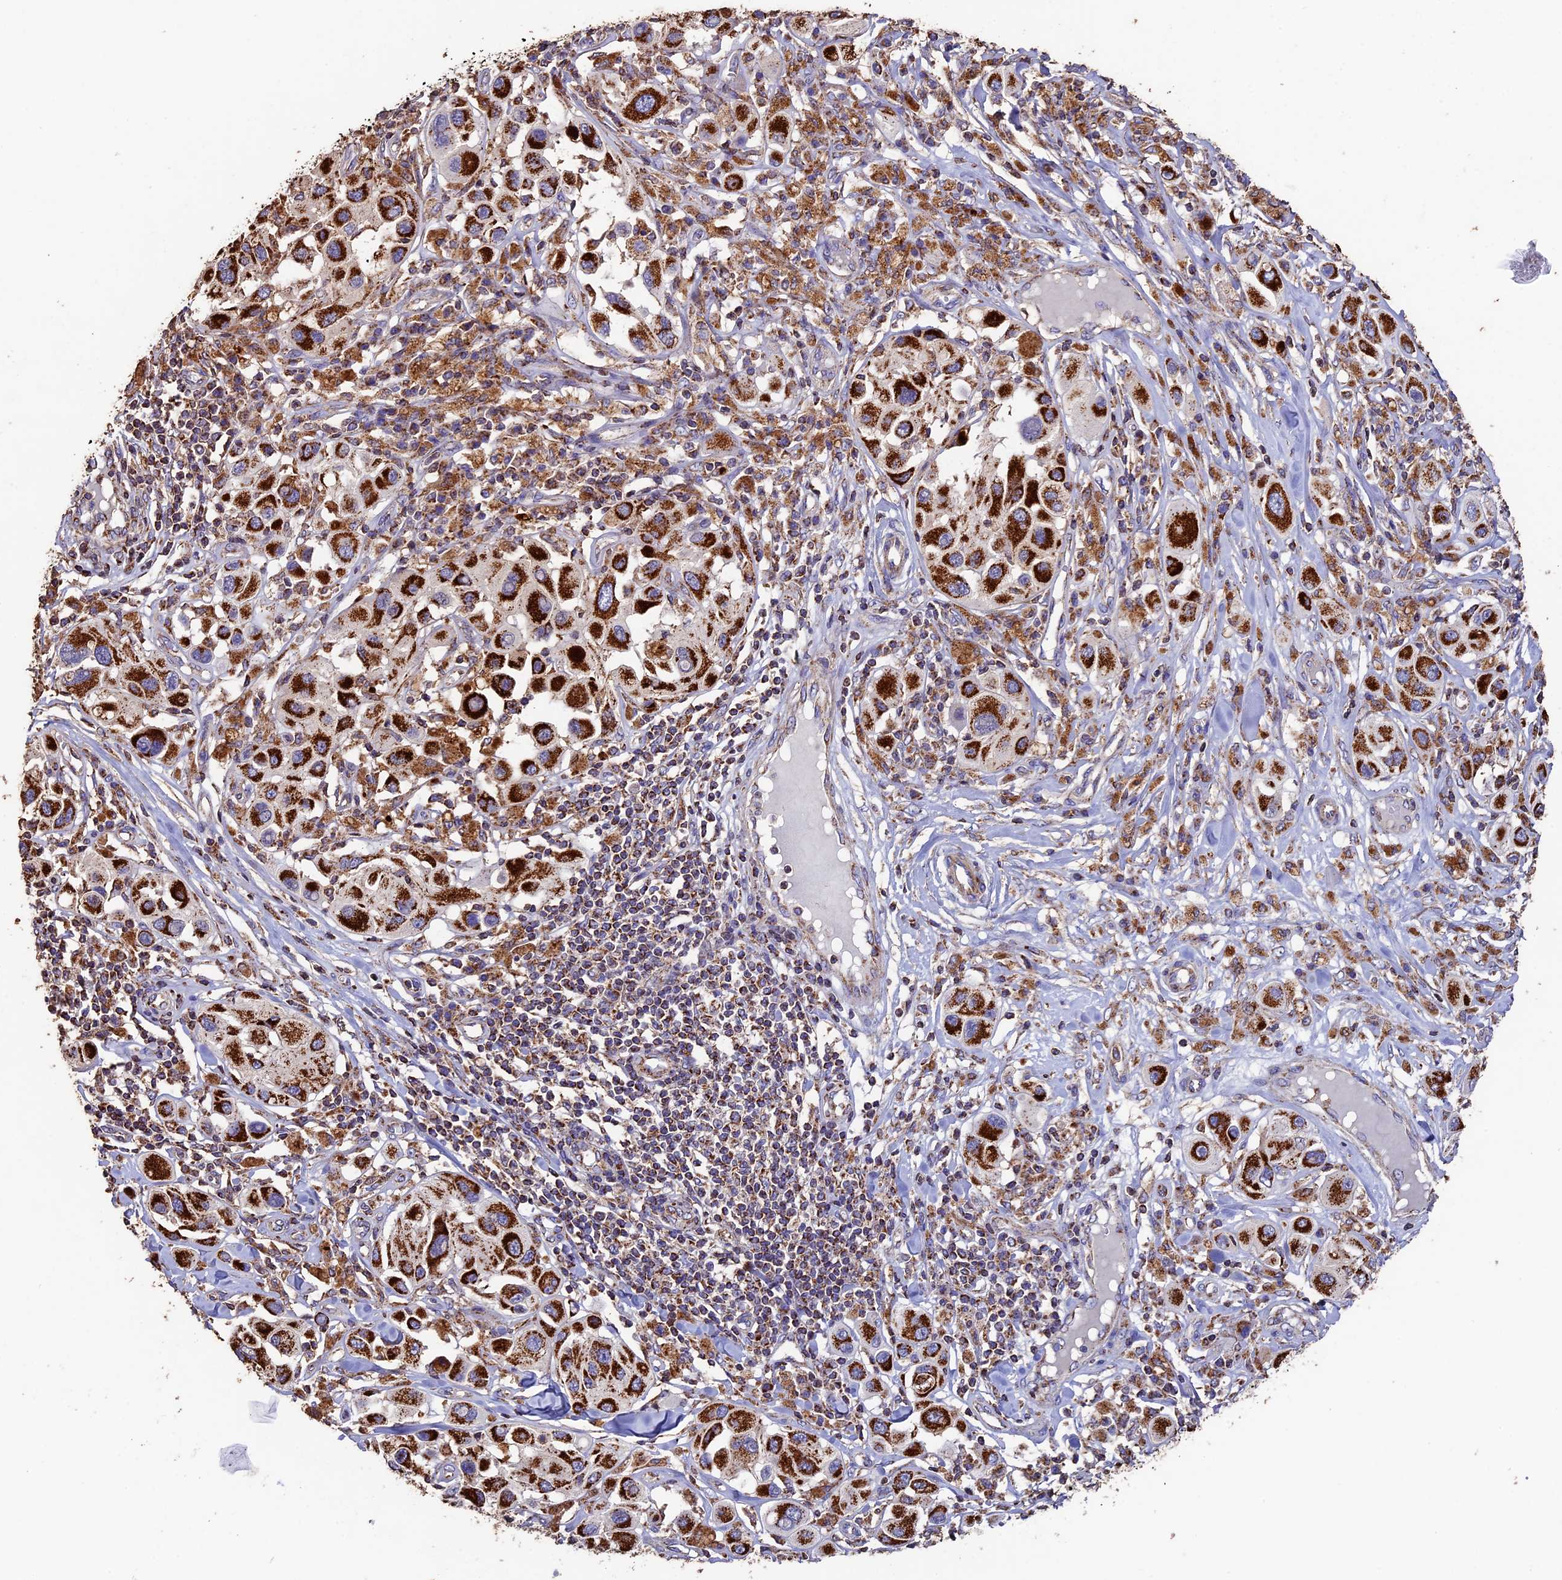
{"staining": {"intensity": "strong", "quantity": ">75%", "location": "cytoplasmic/membranous"}, "tissue": "melanoma", "cell_type": "Tumor cells", "image_type": "cancer", "snomed": [{"axis": "morphology", "description": "Malignant melanoma, Metastatic site"}, {"axis": "topography", "description": "Skin"}], "caption": "DAB immunohistochemical staining of human malignant melanoma (metastatic site) demonstrates strong cytoplasmic/membranous protein positivity in about >75% of tumor cells.", "gene": "ADAT1", "patient": {"sex": "male", "age": 41}}